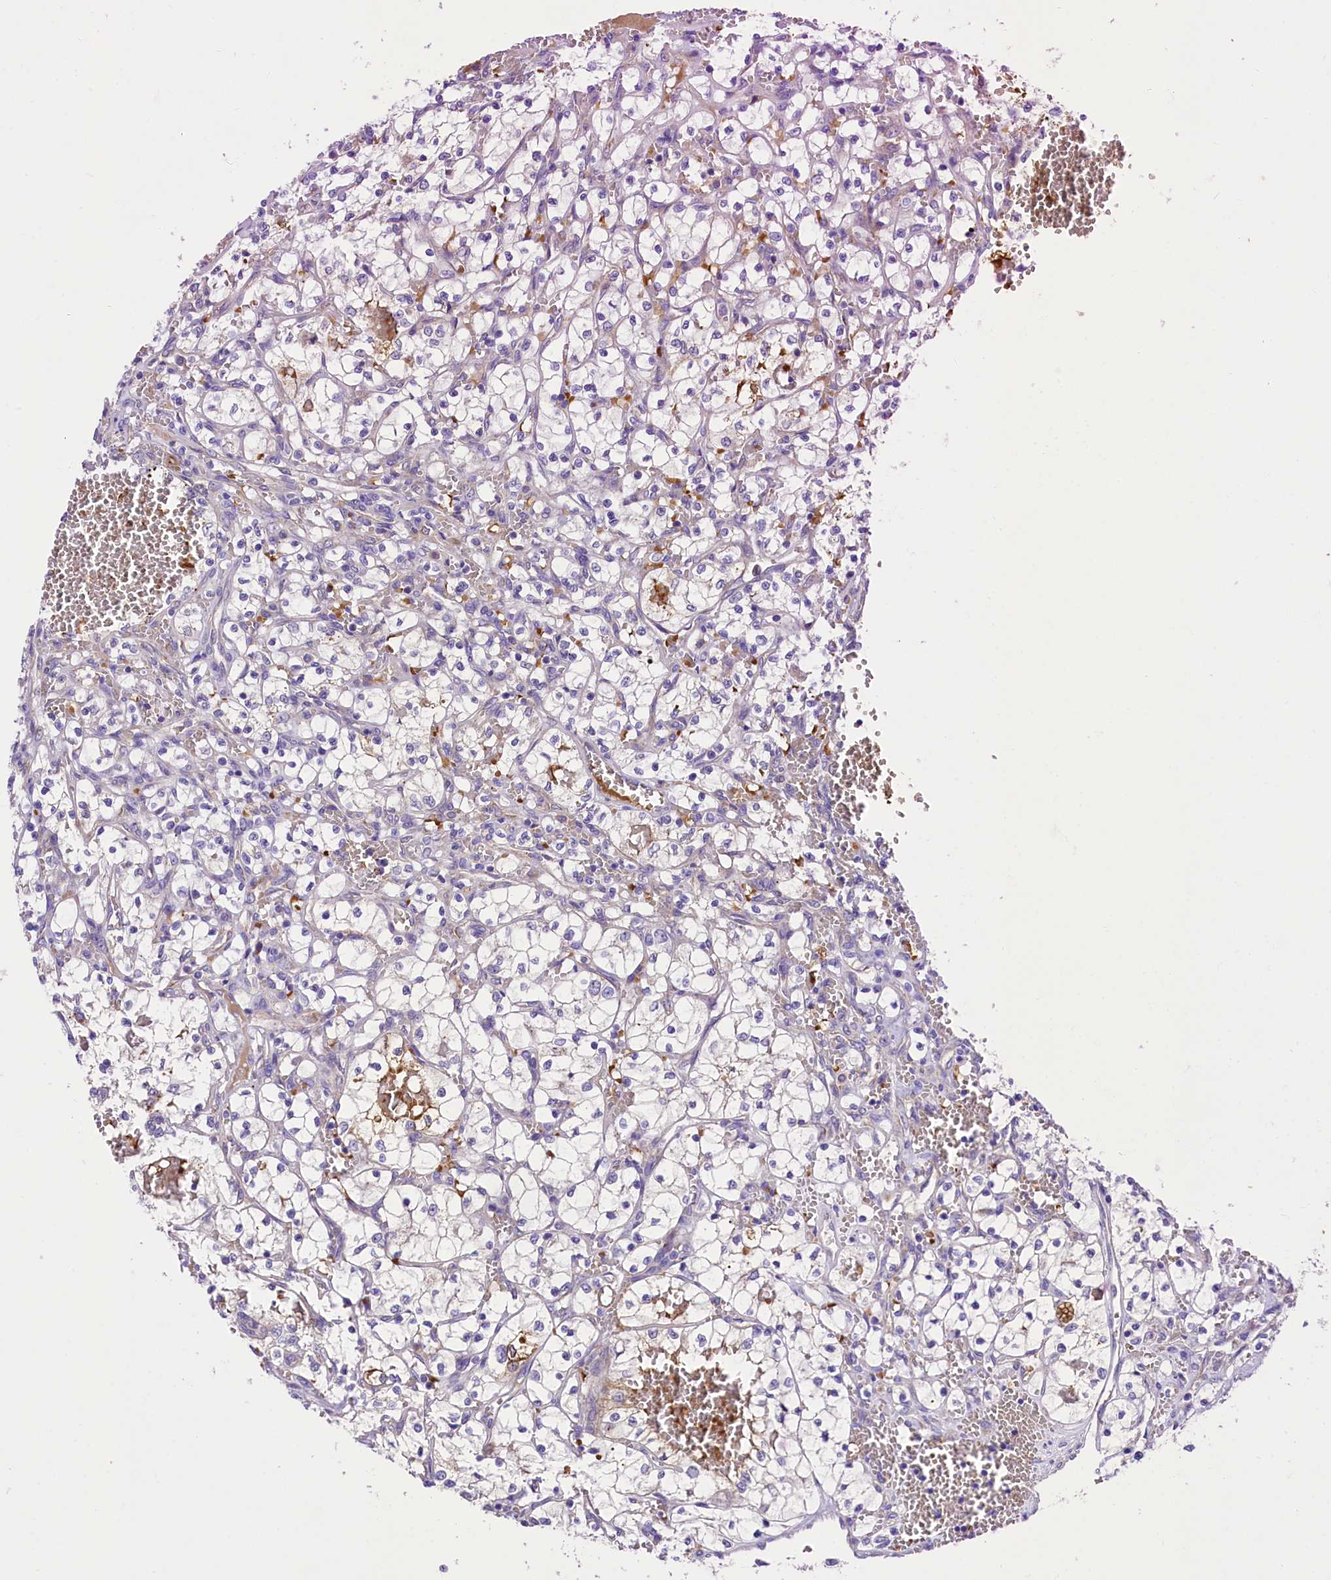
{"staining": {"intensity": "negative", "quantity": "none", "location": "none"}, "tissue": "renal cancer", "cell_type": "Tumor cells", "image_type": "cancer", "snomed": [{"axis": "morphology", "description": "Adenocarcinoma, NOS"}, {"axis": "topography", "description": "Kidney"}], "caption": "This is a image of immunohistochemistry staining of renal adenocarcinoma, which shows no expression in tumor cells.", "gene": "LARP4", "patient": {"sex": "female", "age": 69}}